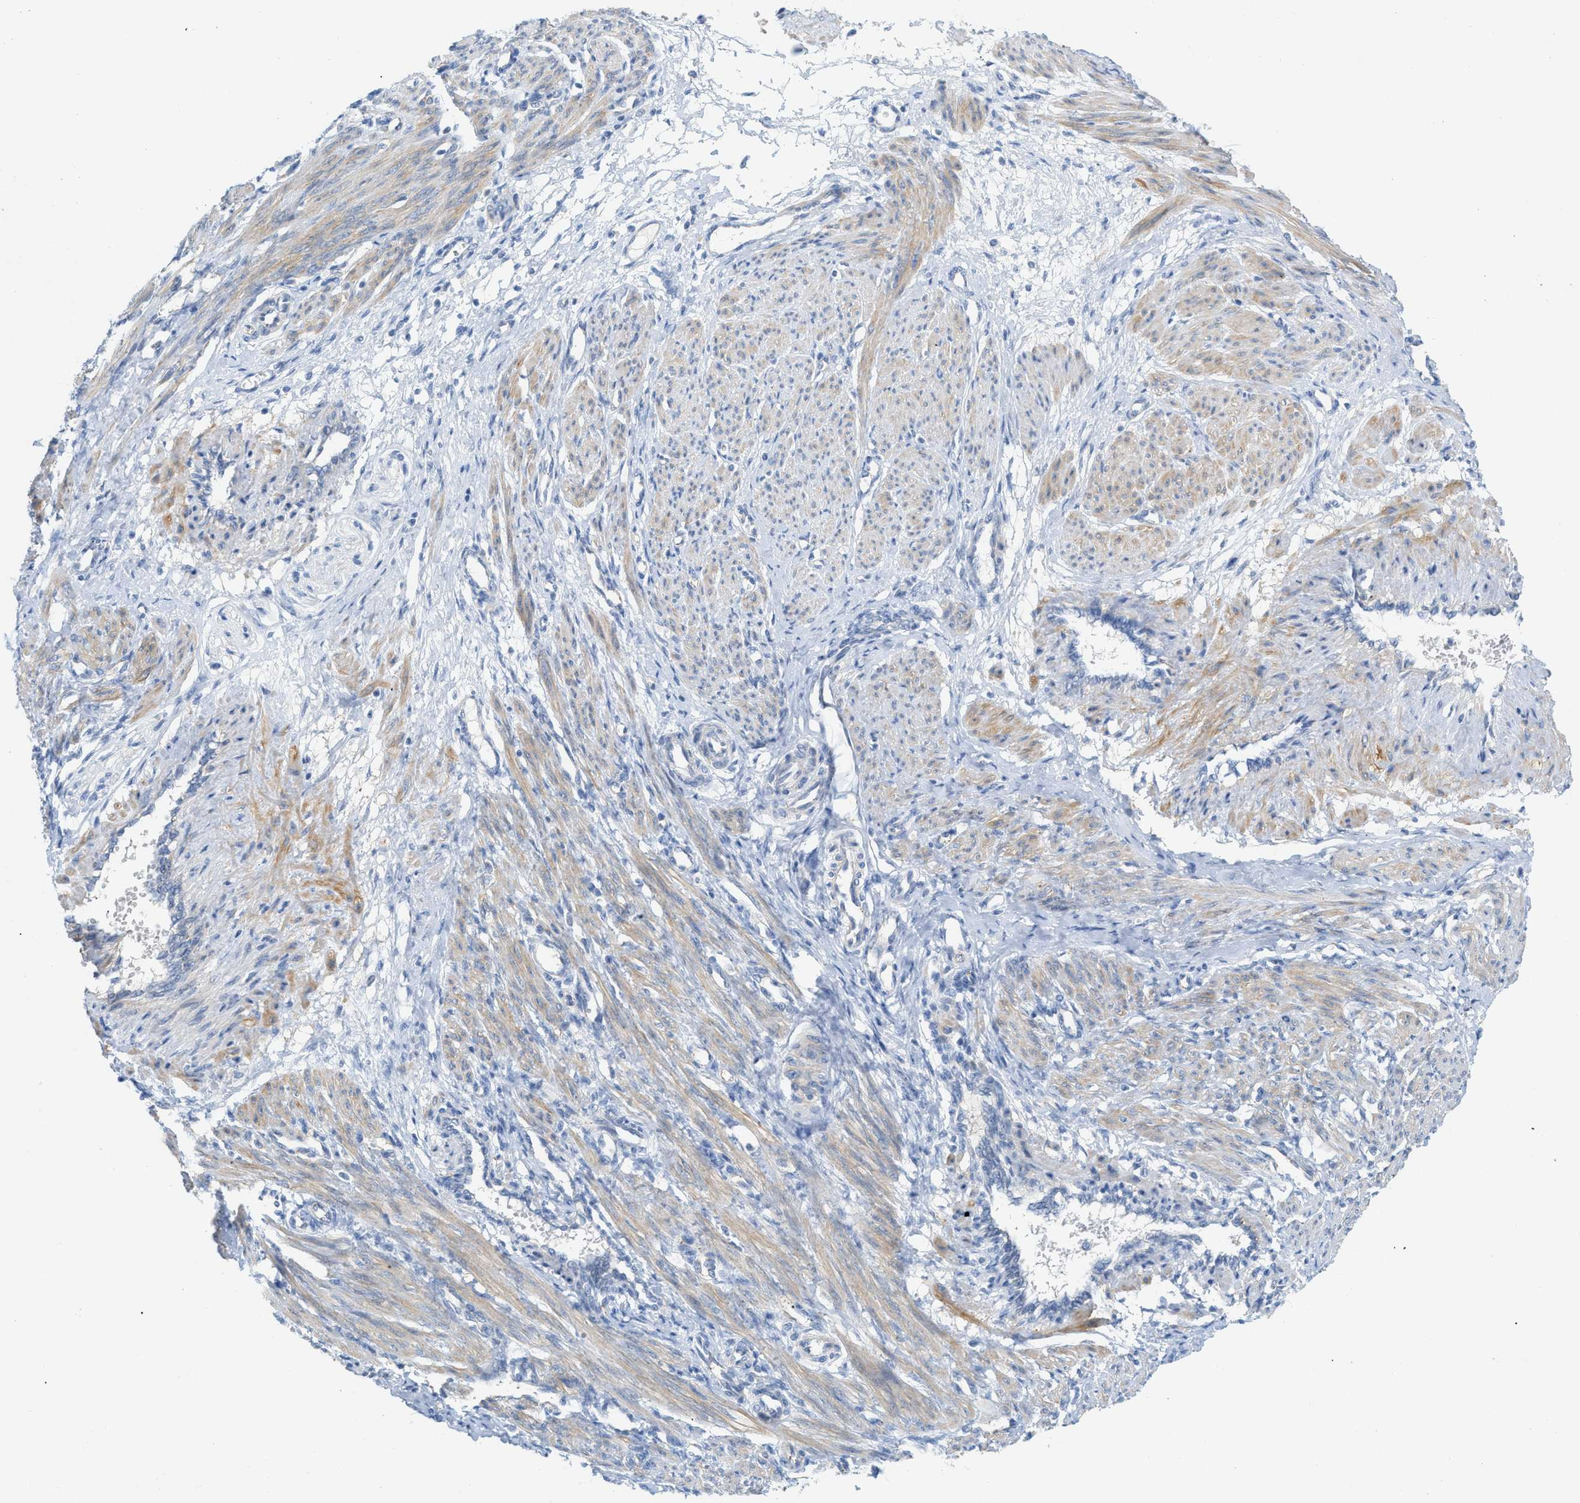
{"staining": {"intensity": "weak", "quantity": ">75%", "location": "cytoplasmic/membranous"}, "tissue": "smooth muscle", "cell_type": "Smooth muscle cells", "image_type": "normal", "snomed": [{"axis": "morphology", "description": "Normal tissue, NOS"}, {"axis": "topography", "description": "Endometrium"}], "caption": "Protein analysis of normal smooth muscle displays weak cytoplasmic/membranous positivity in approximately >75% of smooth muscle cells.", "gene": "HLTF", "patient": {"sex": "female", "age": 33}}